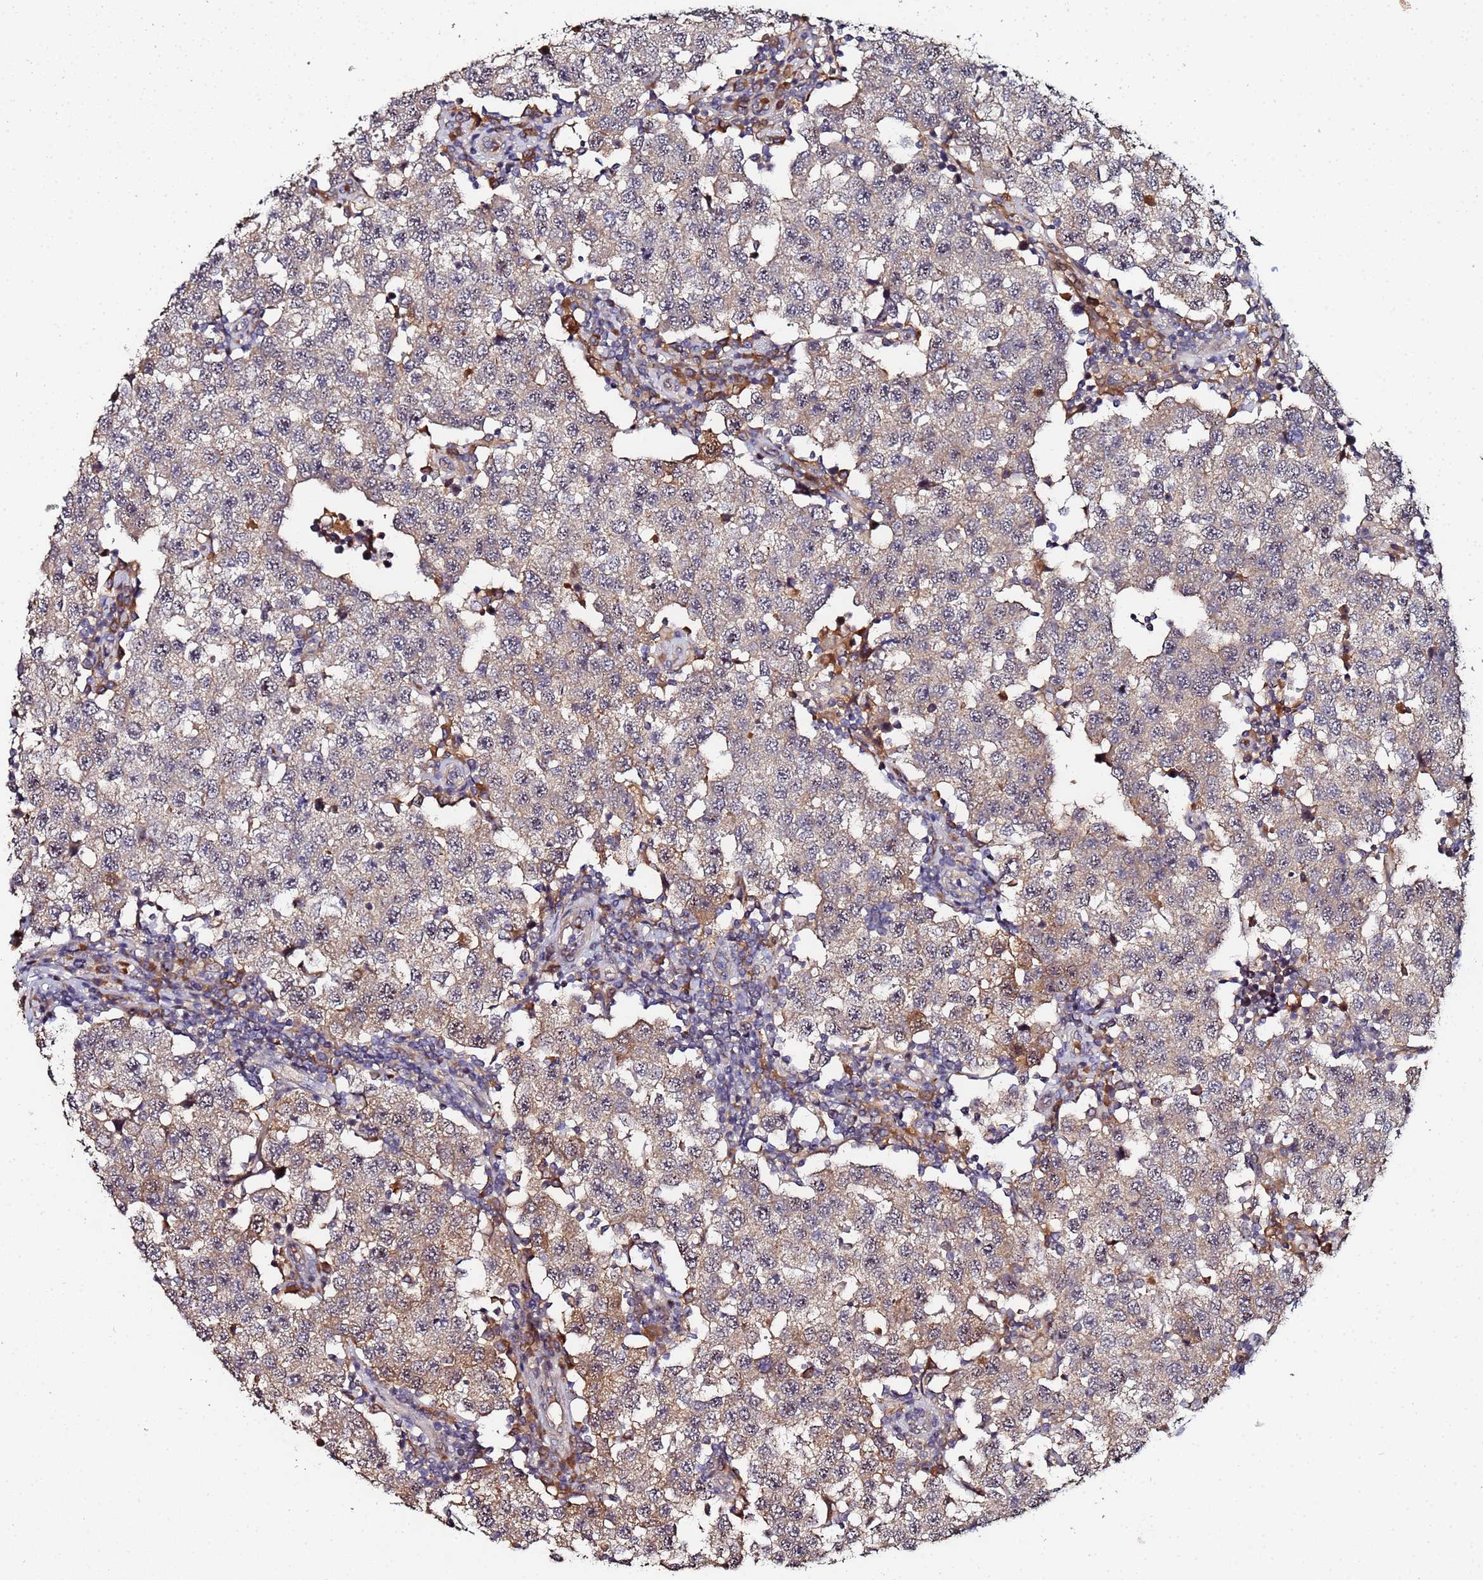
{"staining": {"intensity": "weak", "quantity": ">75%", "location": "cytoplasmic/membranous"}, "tissue": "testis cancer", "cell_type": "Tumor cells", "image_type": "cancer", "snomed": [{"axis": "morphology", "description": "Seminoma, NOS"}, {"axis": "topography", "description": "Testis"}], "caption": "Human testis cancer (seminoma) stained with a protein marker reveals weak staining in tumor cells.", "gene": "OSER1", "patient": {"sex": "male", "age": 34}}